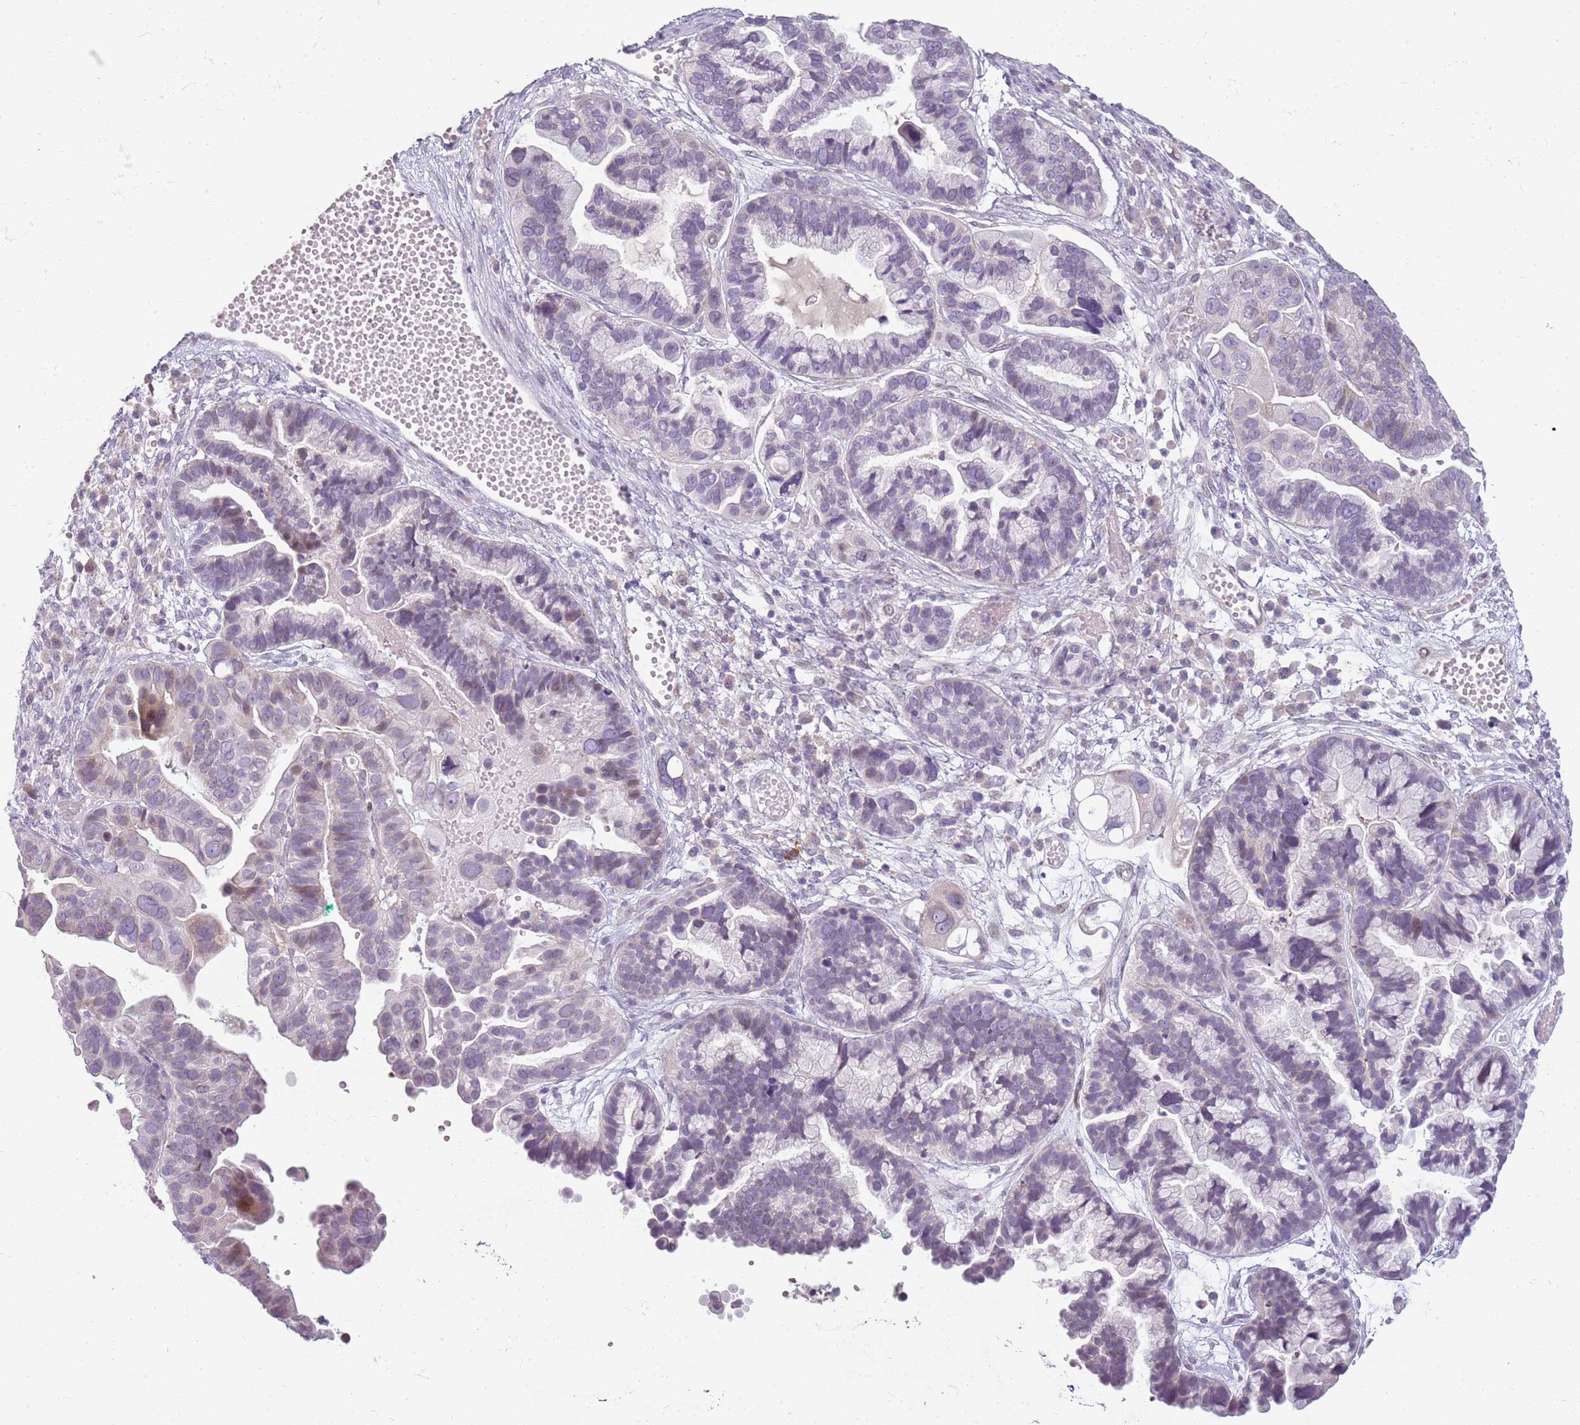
{"staining": {"intensity": "weak", "quantity": "<25%", "location": "cytoplasmic/membranous"}, "tissue": "ovarian cancer", "cell_type": "Tumor cells", "image_type": "cancer", "snomed": [{"axis": "morphology", "description": "Cystadenocarcinoma, serous, NOS"}, {"axis": "topography", "description": "Ovary"}], "caption": "An immunohistochemistry image of ovarian serous cystadenocarcinoma is shown. There is no staining in tumor cells of ovarian serous cystadenocarcinoma.", "gene": "DEFB116", "patient": {"sex": "female", "age": 56}}